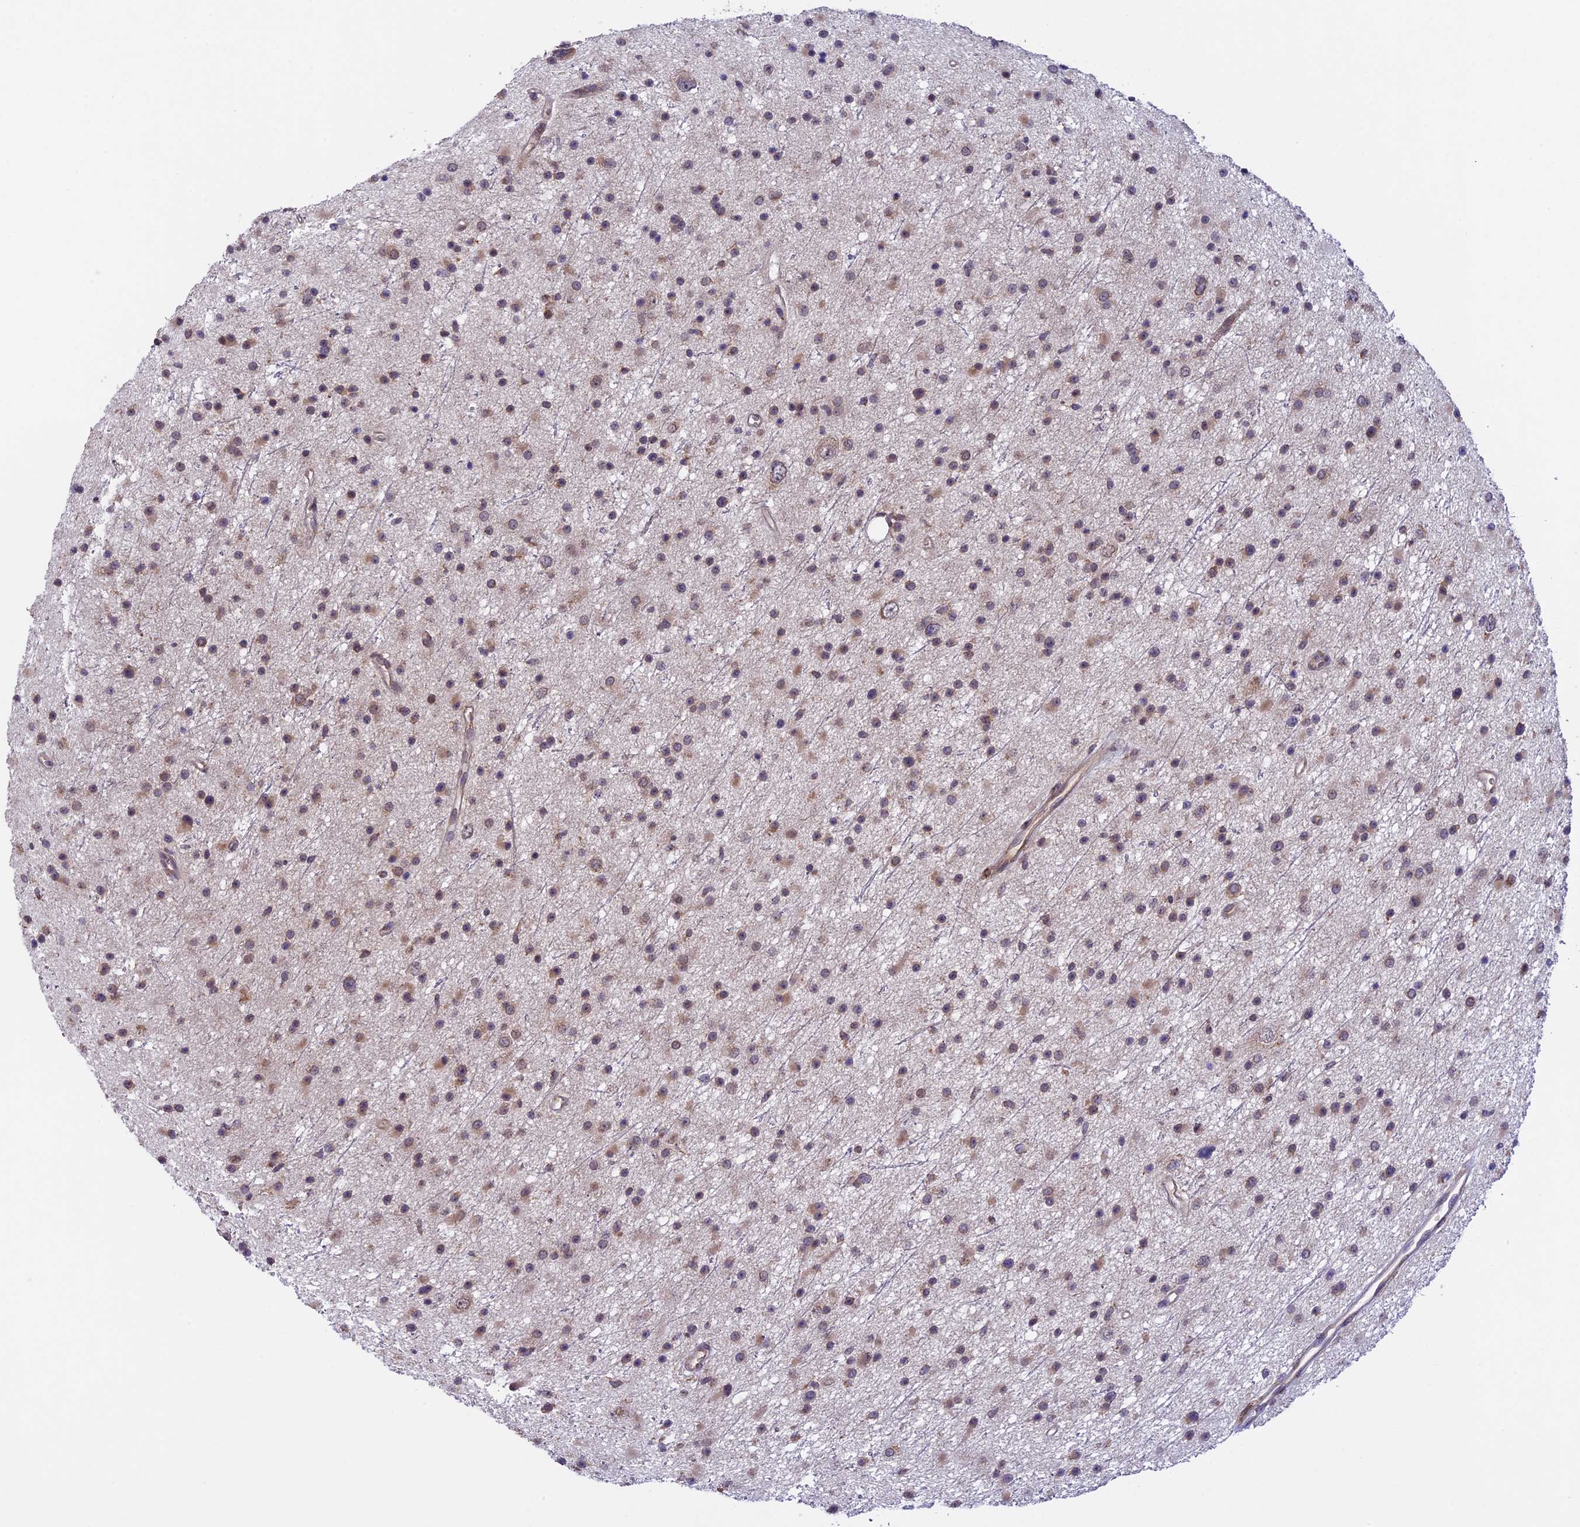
{"staining": {"intensity": "weak", "quantity": "25%-75%", "location": "cytoplasmic/membranous"}, "tissue": "glioma", "cell_type": "Tumor cells", "image_type": "cancer", "snomed": [{"axis": "morphology", "description": "Glioma, malignant, Low grade"}, {"axis": "topography", "description": "Cerebral cortex"}], "caption": "Protein staining of malignant low-grade glioma tissue shows weak cytoplasmic/membranous positivity in about 25%-75% of tumor cells.", "gene": "DMRTA2", "patient": {"sex": "female", "age": 39}}